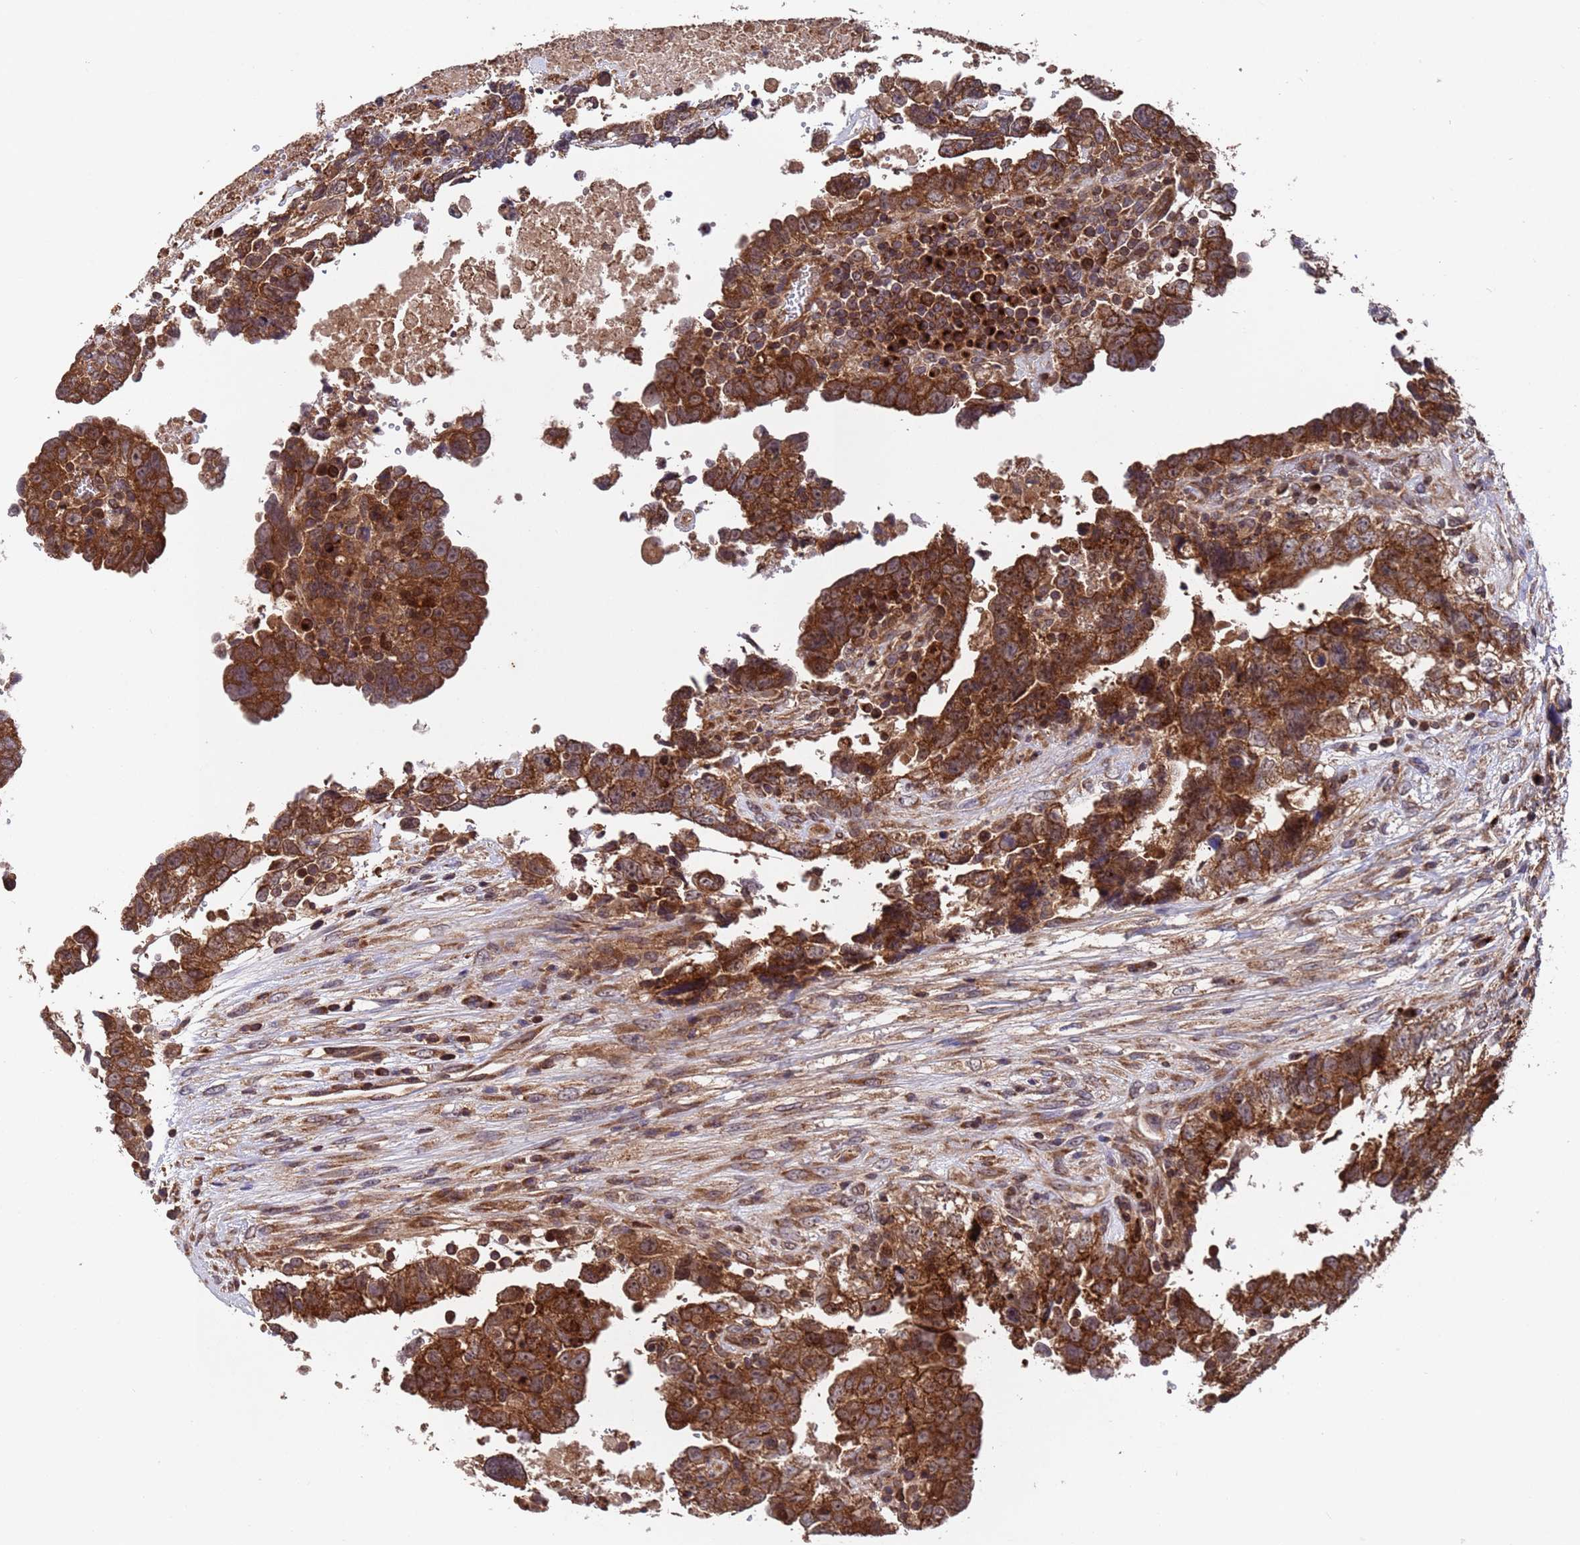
{"staining": {"intensity": "strong", "quantity": ">75%", "location": "cytoplasmic/membranous"}, "tissue": "testis cancer", "cell_type": "Tumor cells", "image_type": "cancer", "snomed": [{"axis": "morphology", "description": "Carcinoma, Embryonal, NOS"}, {"axis": "topography", "description": "Testis"}], "caption": "Human testis cancer stained for a protein (brown) shows strong cytoplasmic/membranous positive positivity in approximately >75% of tumor cells.", "gene": "TSR3", "patient": {"sex": "male", "age": 37}}